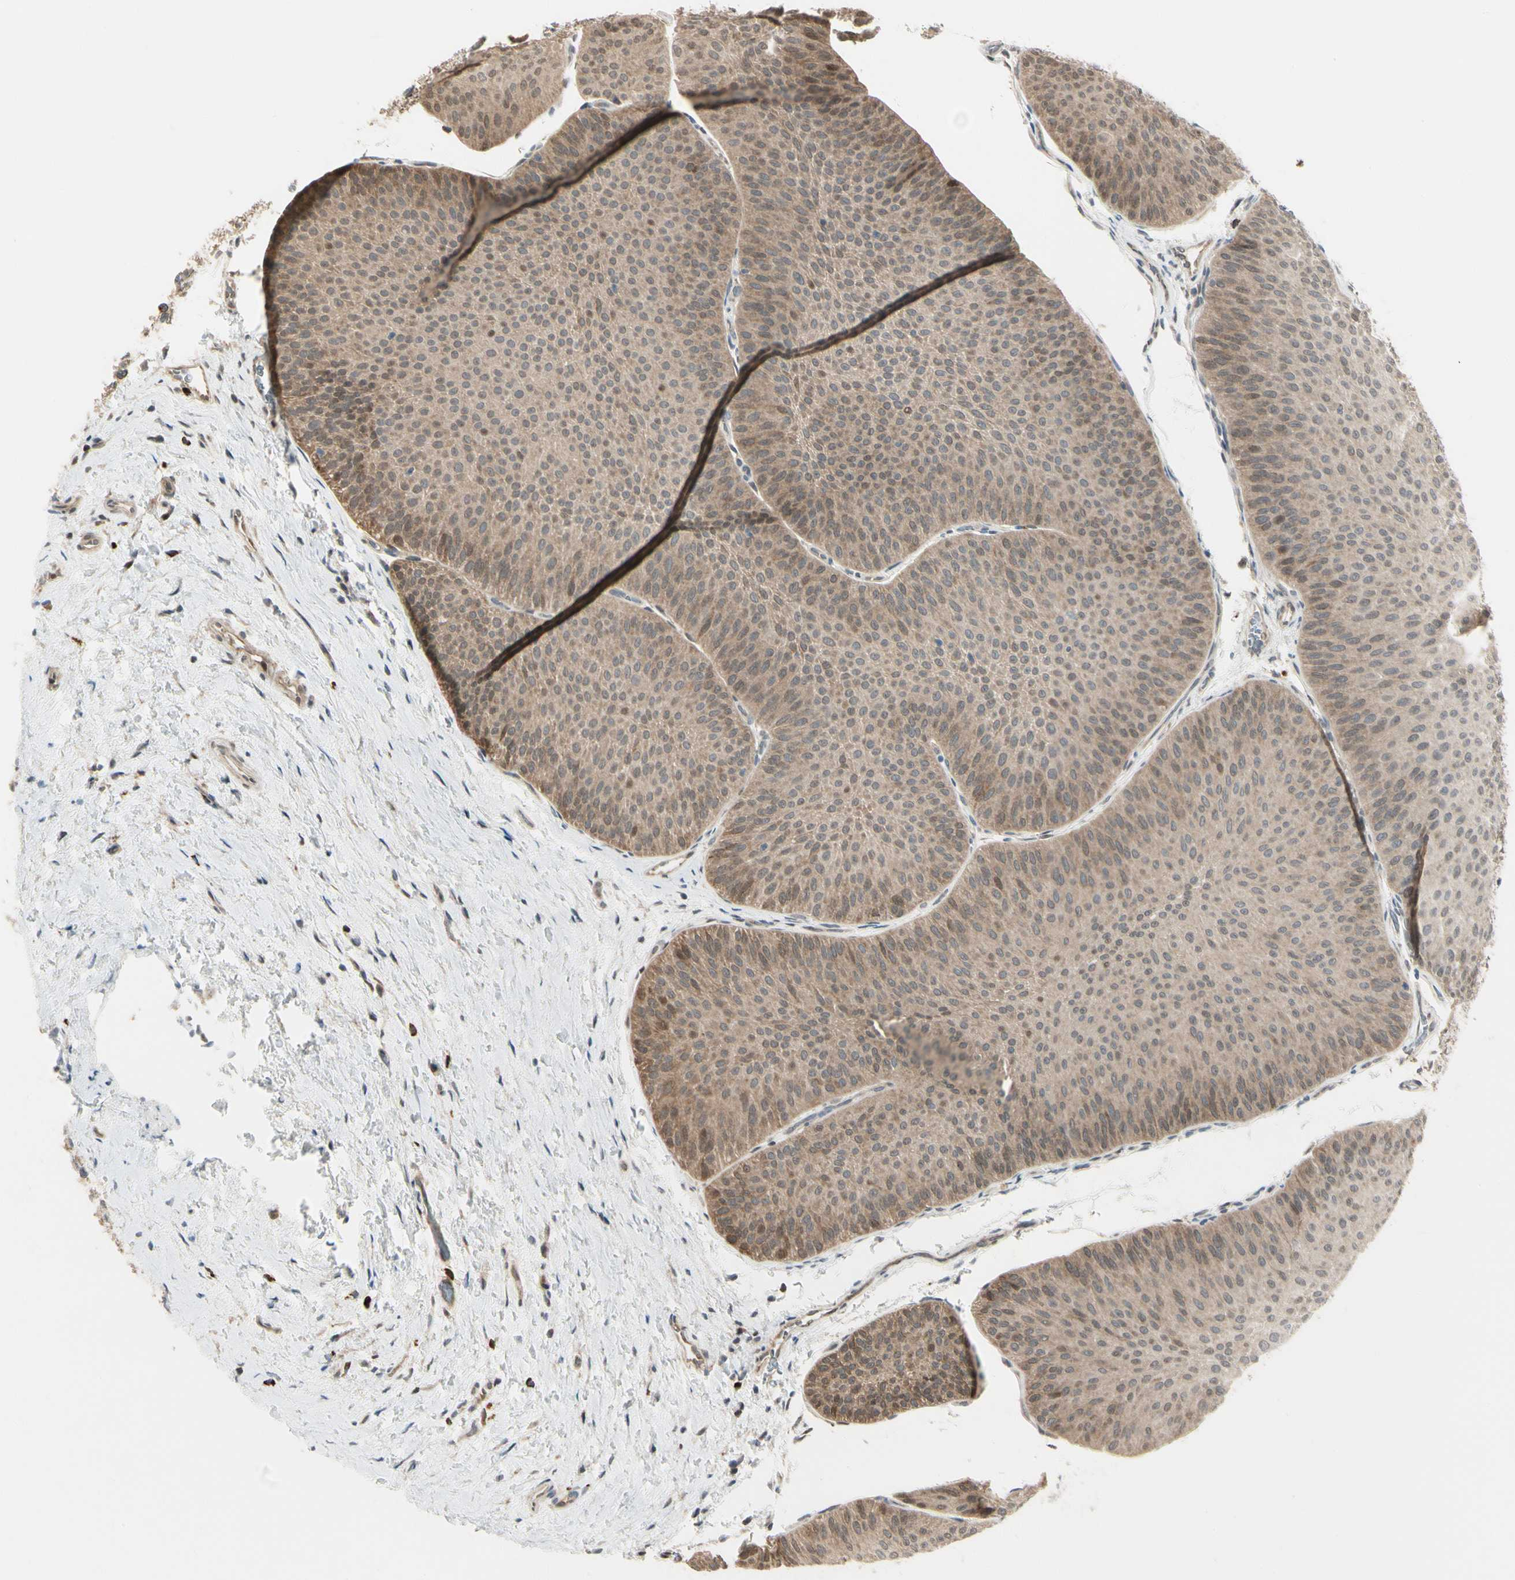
{"staining": {"intensity": "moderate", "quantity": ">75%", "location": "cytoplasmic/membranous,nuclear"}, "tissue": "urothelial cancer", "cell_type": "Tumor cells", "image_type": "cancer", "snomed": [{"axis": "morphology", "description": "Urothelial carcinoma, Low grade"}, {"axis": "topography", "description": "Urinary bladder"}], "caption": "Immunohistochemical staining of urothelial cancer reveals medium levels of moderate cytoplasmic/membranous and nuclear staining in approximately >75% of tumor cells.", "gene": "EVC", "patient": {"sex": "female", "age": 60}}